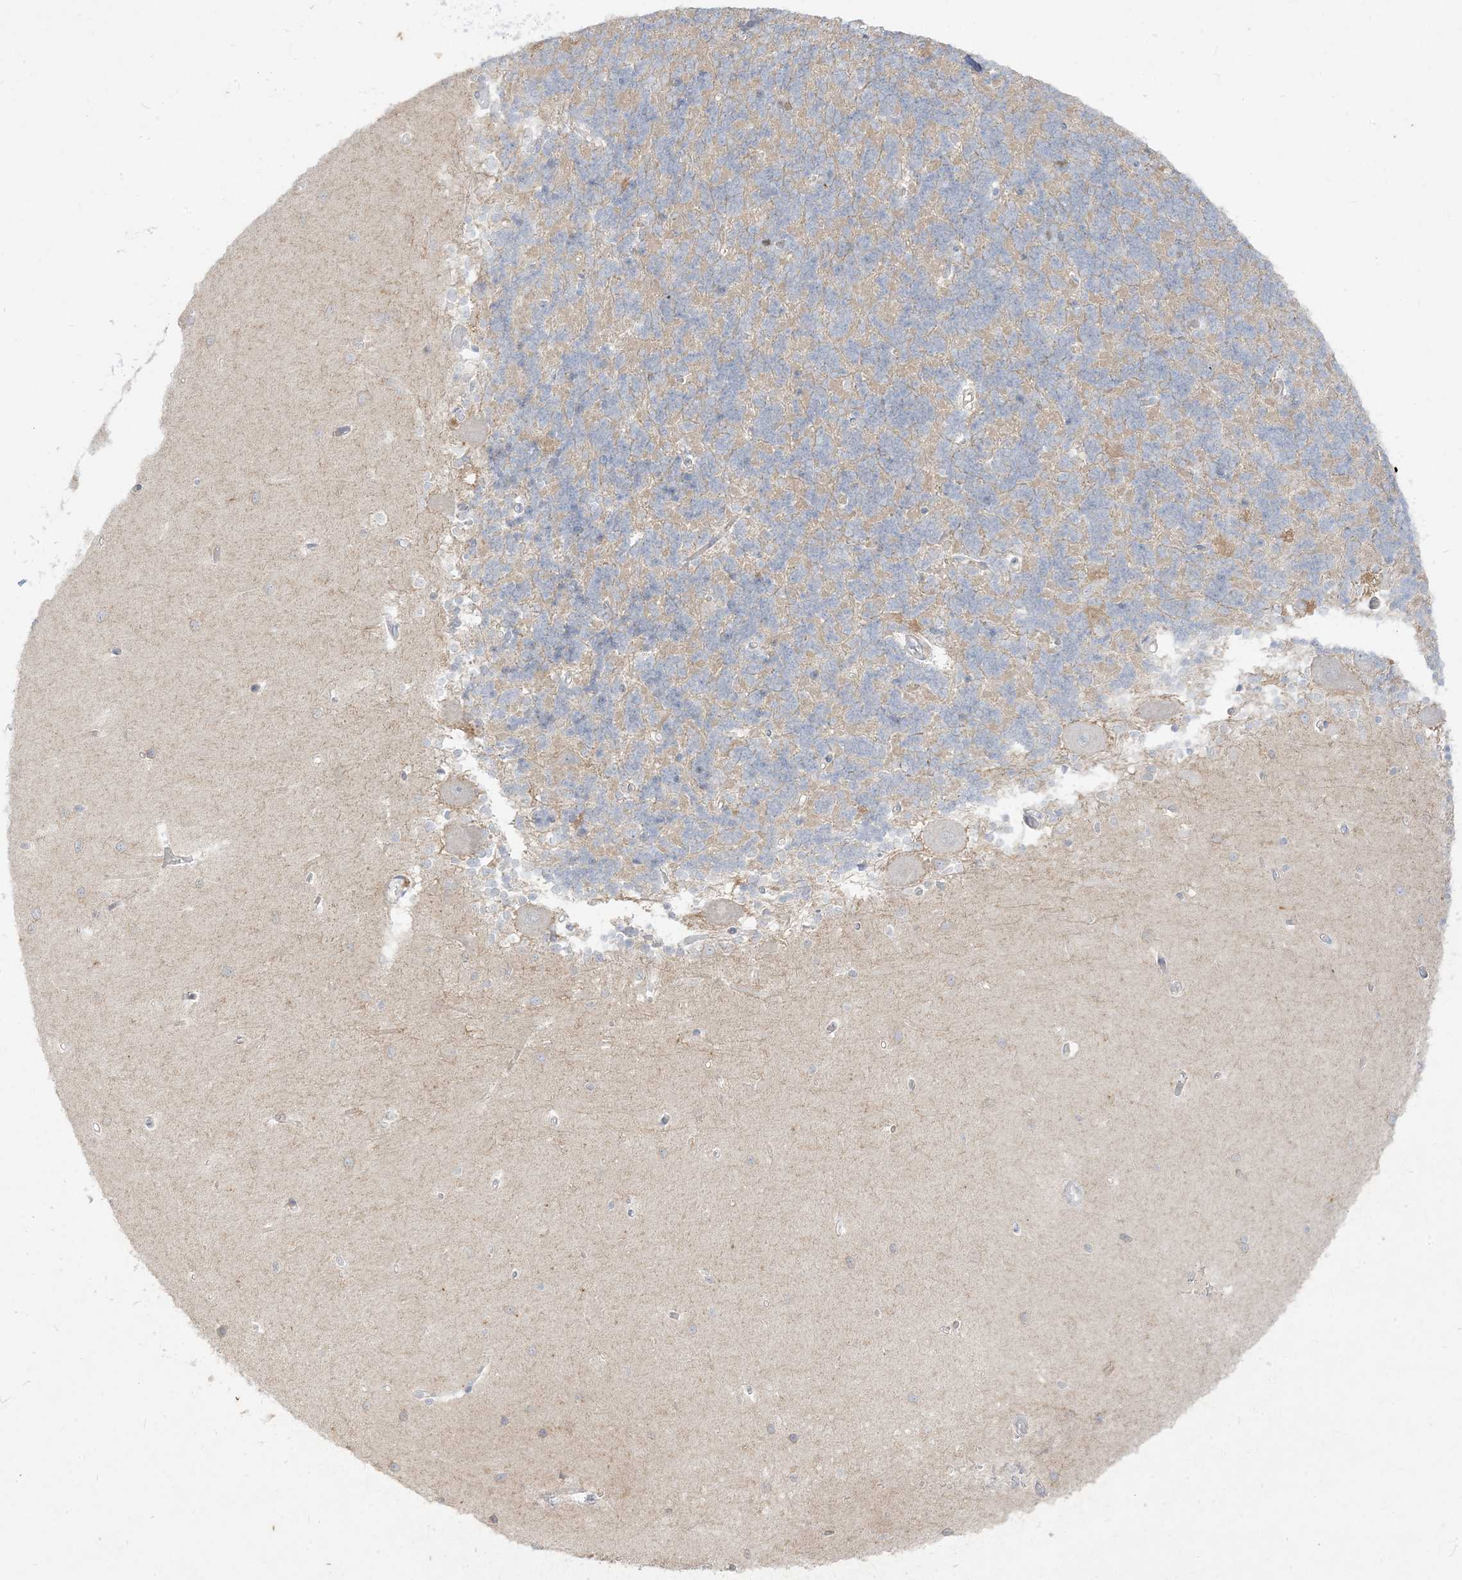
{"staining": {"intensity": "negative", "quantity": "none", "location": "none"}, "tissue": "cerebellum", "cell_type": "Cells in granular layer", "image_type": "normal", "snomed": [{"axis": "morphology", "description": "Normal tissue, NOS"}, {"axis": "topography", "description": "Cerebellum"}], "caption": "The histopathology image reveals no significant expression in cells in granular layer of cerebellum.", "gene": "LOXL3", "patient": {"sex": "male", "age": 37}}